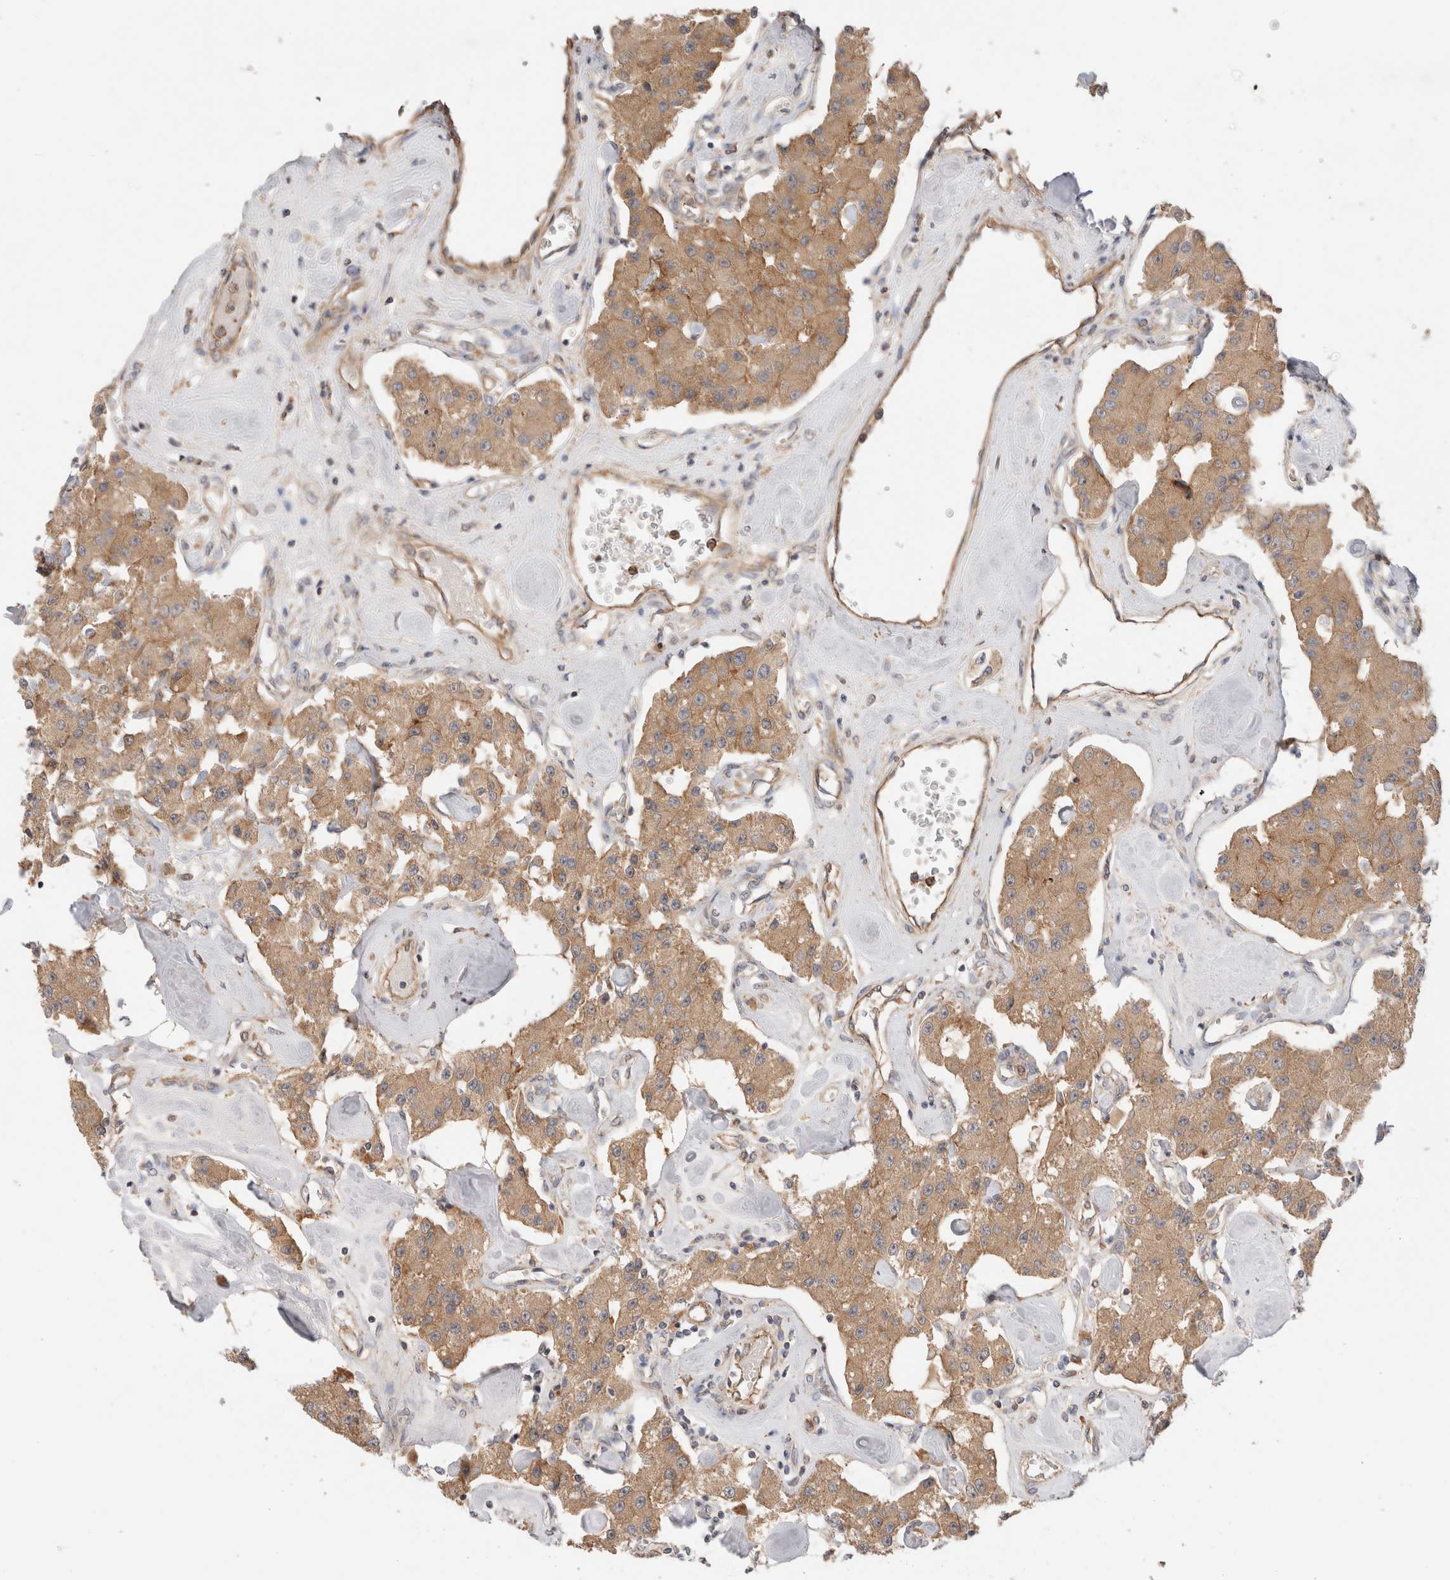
{"staining": {"intensity": "moderate", "quantity": ">75%", "location": "cytoplasmic/membranous"}, "tissue": "carcinoid", "cell_type": "Tumor cells", "image_type": "cancer", "snomed": [{"axis": "morphology", "description": "Carcinoid, malignant, NOS"}, {"axis": "topography", "description": "Pancreas"}], "caption": "A brown stain highlights moderate cytoplasmic/membranous positivity of a protein in malignant carcinoid tumor cells.", "gene": "SGK3", "patient": {"sex": "male", "age": 41}}